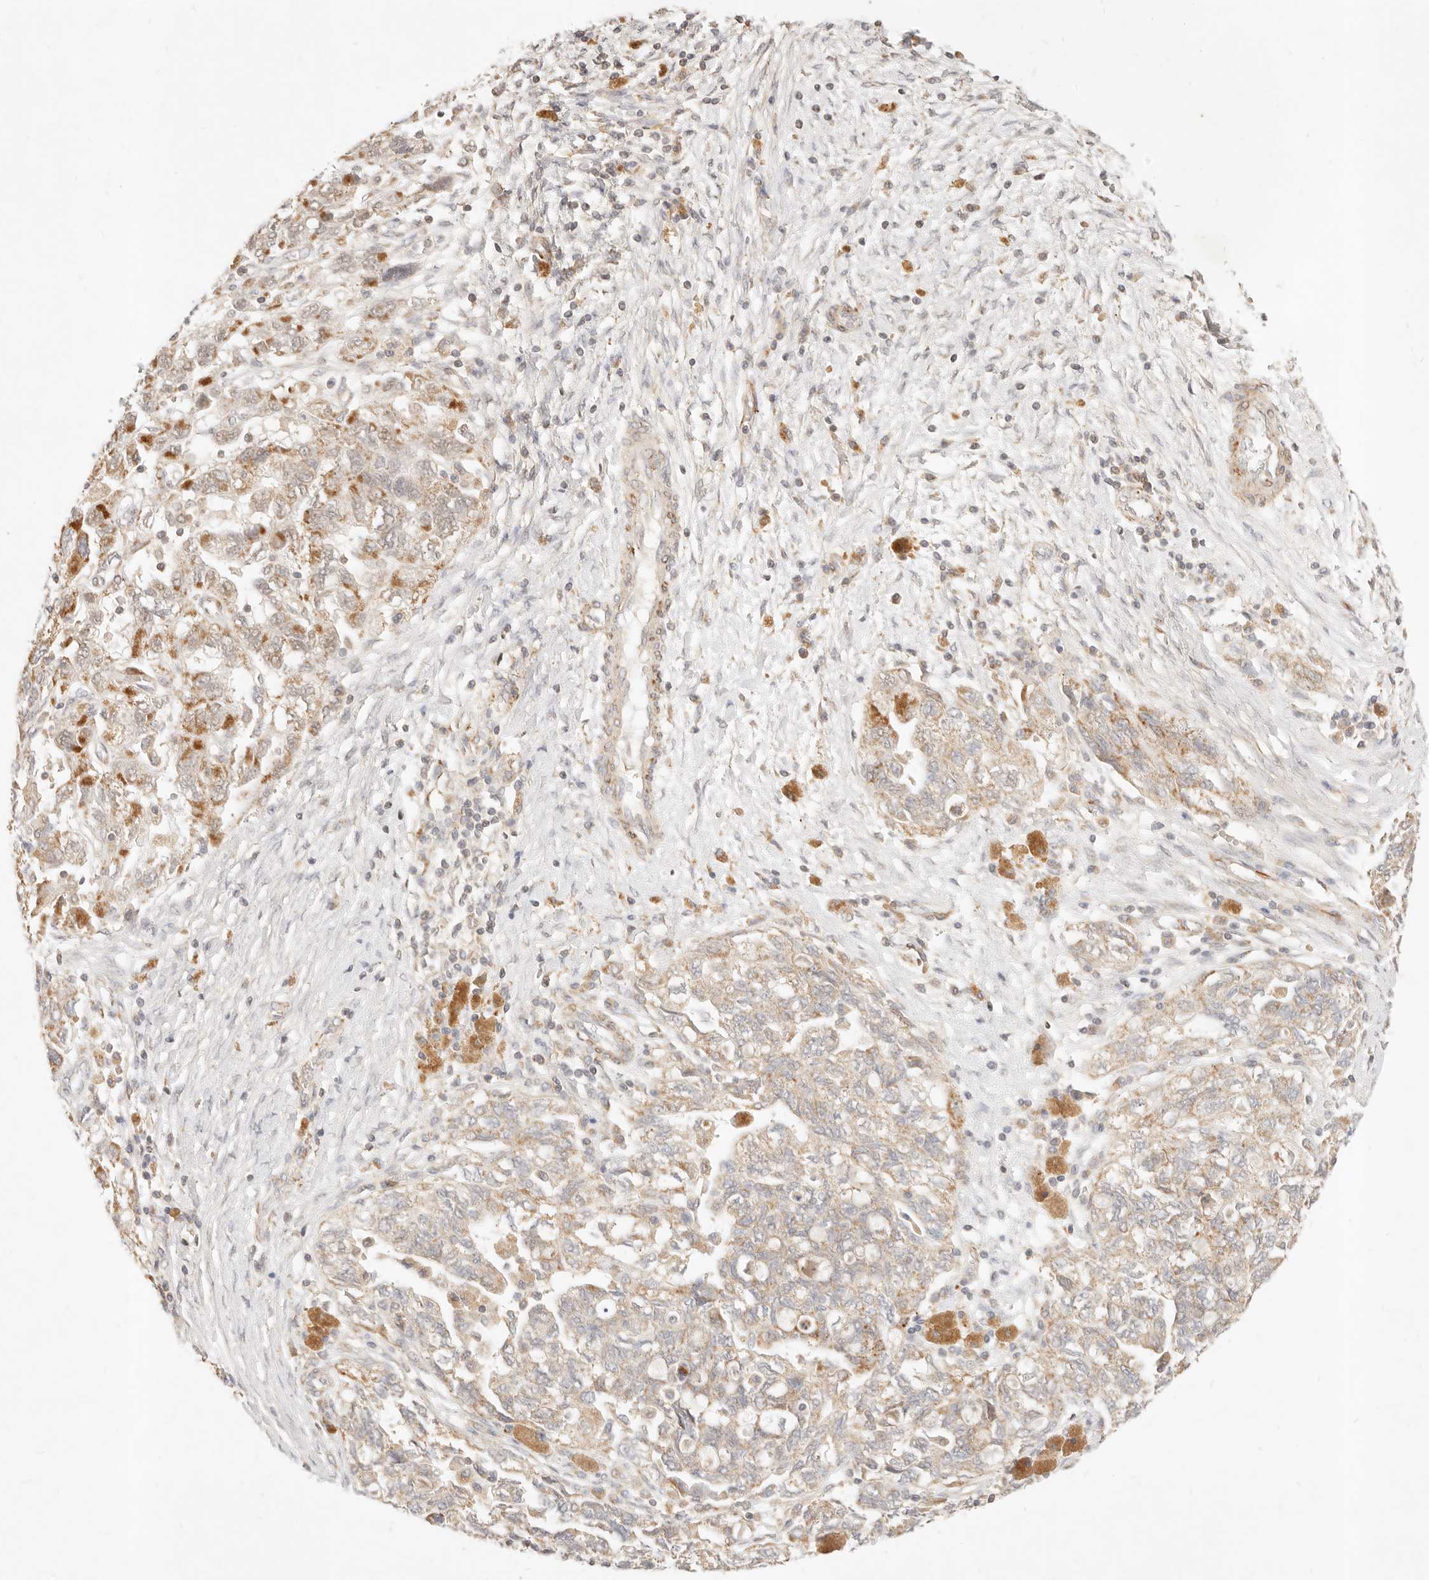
{"staining": {"intensity": "moderate", "quantity": "25%-75%", "location": "cytoplasmic/membranous"}, "tissue": "ovarian cancer", "cell_type": "Tumor cells", "image_type": "cancer", "snomed": [{"axis": "morphology", "description": "Carcinoma, NOS"}, {"axis": "morphology", "description": "Cystadenocarcinoma, serous, NOS"}, {"axis": "topography", "description": "Ovary"}], "caption": "Moderate cytoplasmic/membranous staining for a protein is present in approximately 25%-75% of tumor cells of ovarian serous cystadenocarcinoma using IHC.", "gene": "RUBCNL", "patient": {"sex": "female", "age": 69}}